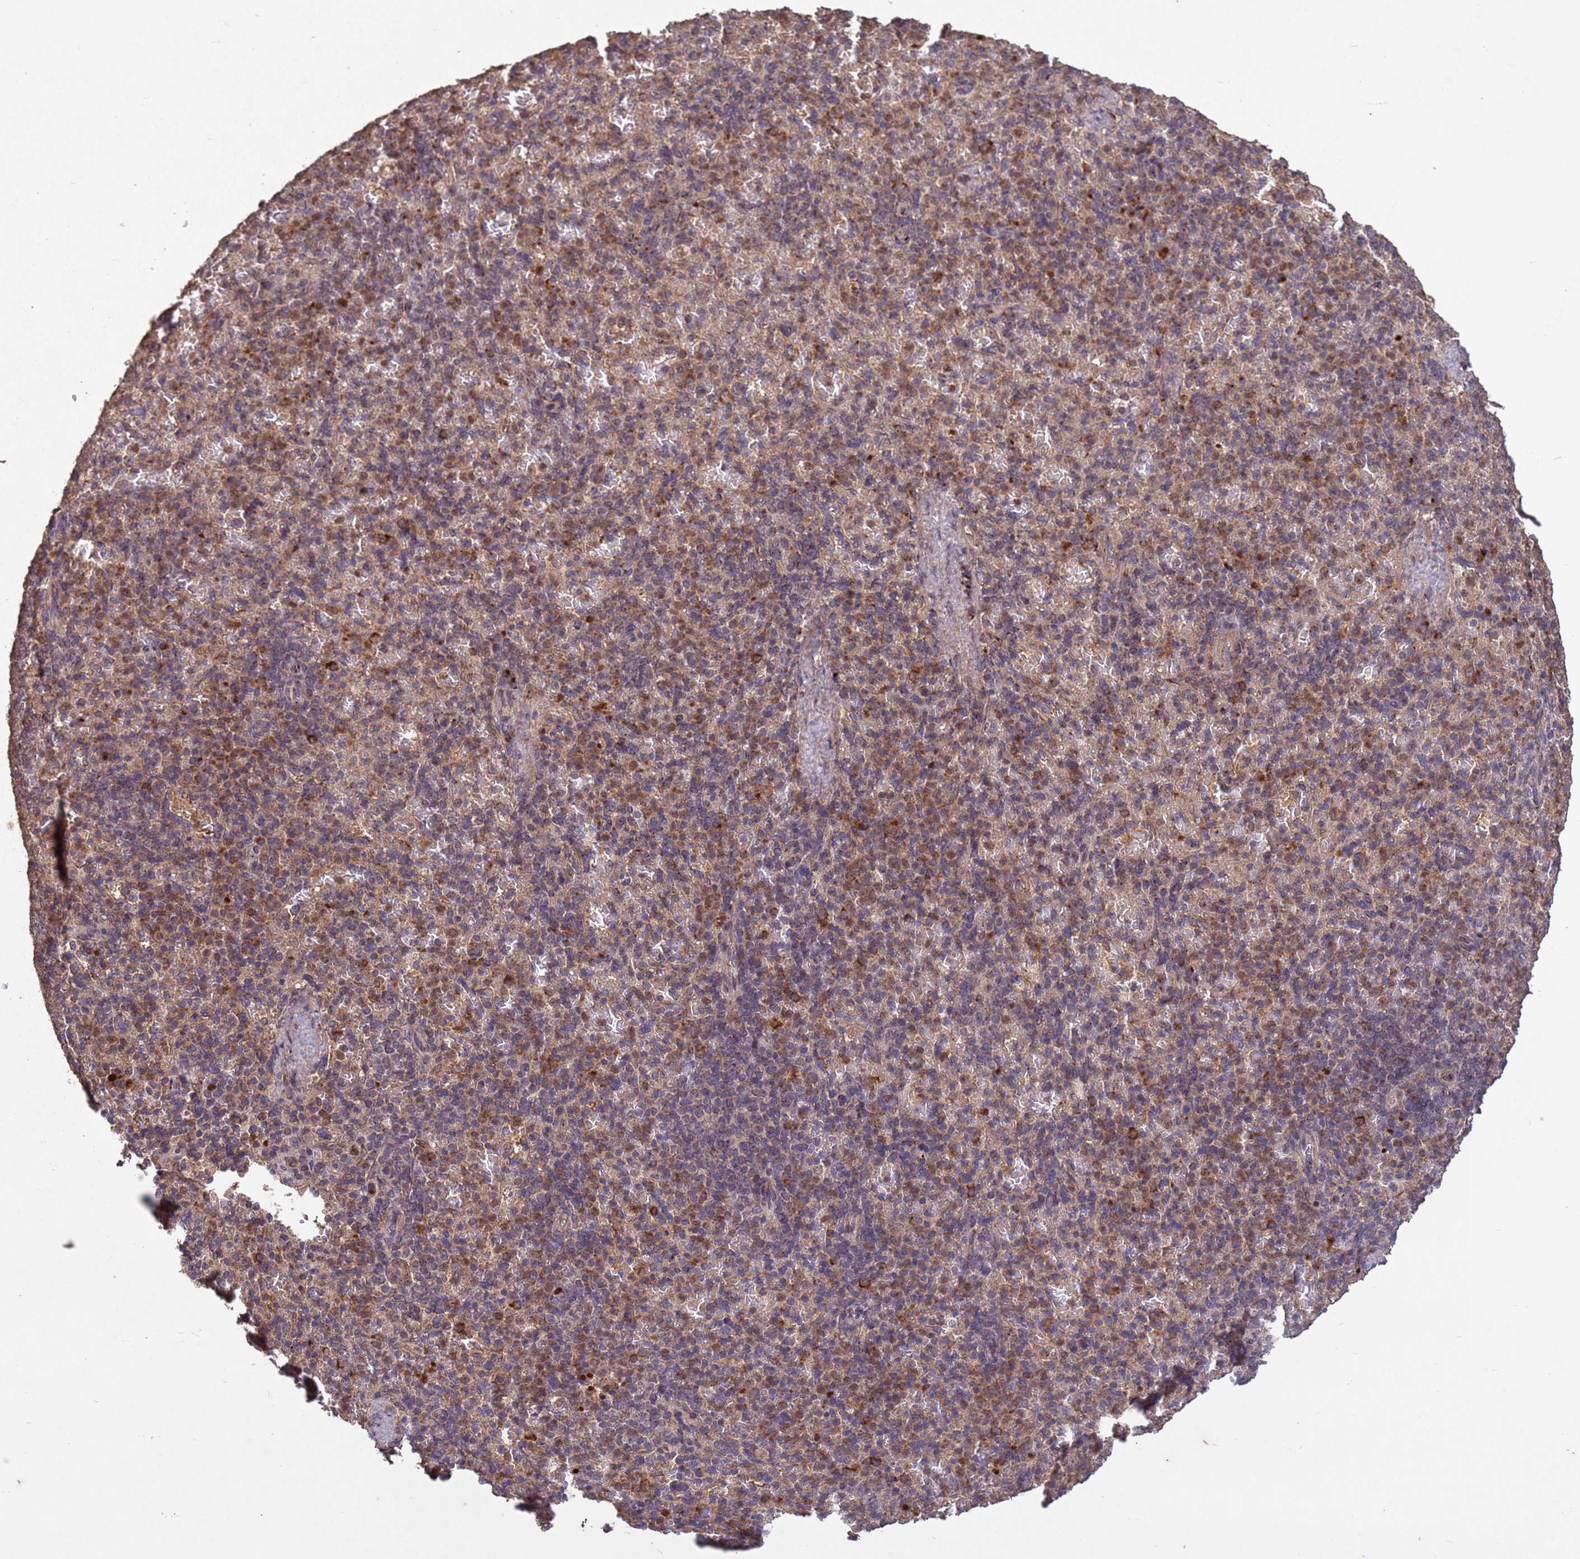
{"staining": {"intensity": "moderate", "quantity": "25%-75%", "location": "cytoplasmic/membranous"}, "tissue": "spleen", "cell_type": "Cells in red pulp", "image_type": "normal", "snomed": [{"axis": "morphology", "description": "Normal tissue, NOS"}, {"axis": "topography", "description": "Spleen"}], "caption": "Immunohistochemical staining of normal spleen demonstrates medium levels of moderate cytoplasmic/membranous expression in approximately 25%-75% of cells in red pulp. The protein of interest is stained brown, and the nuclei are stained in blue (DAB IHC with brightfield microscopy, high magnification).", "gene": "FASTKD1", "patient": {"sex": "female", "age": 74}}